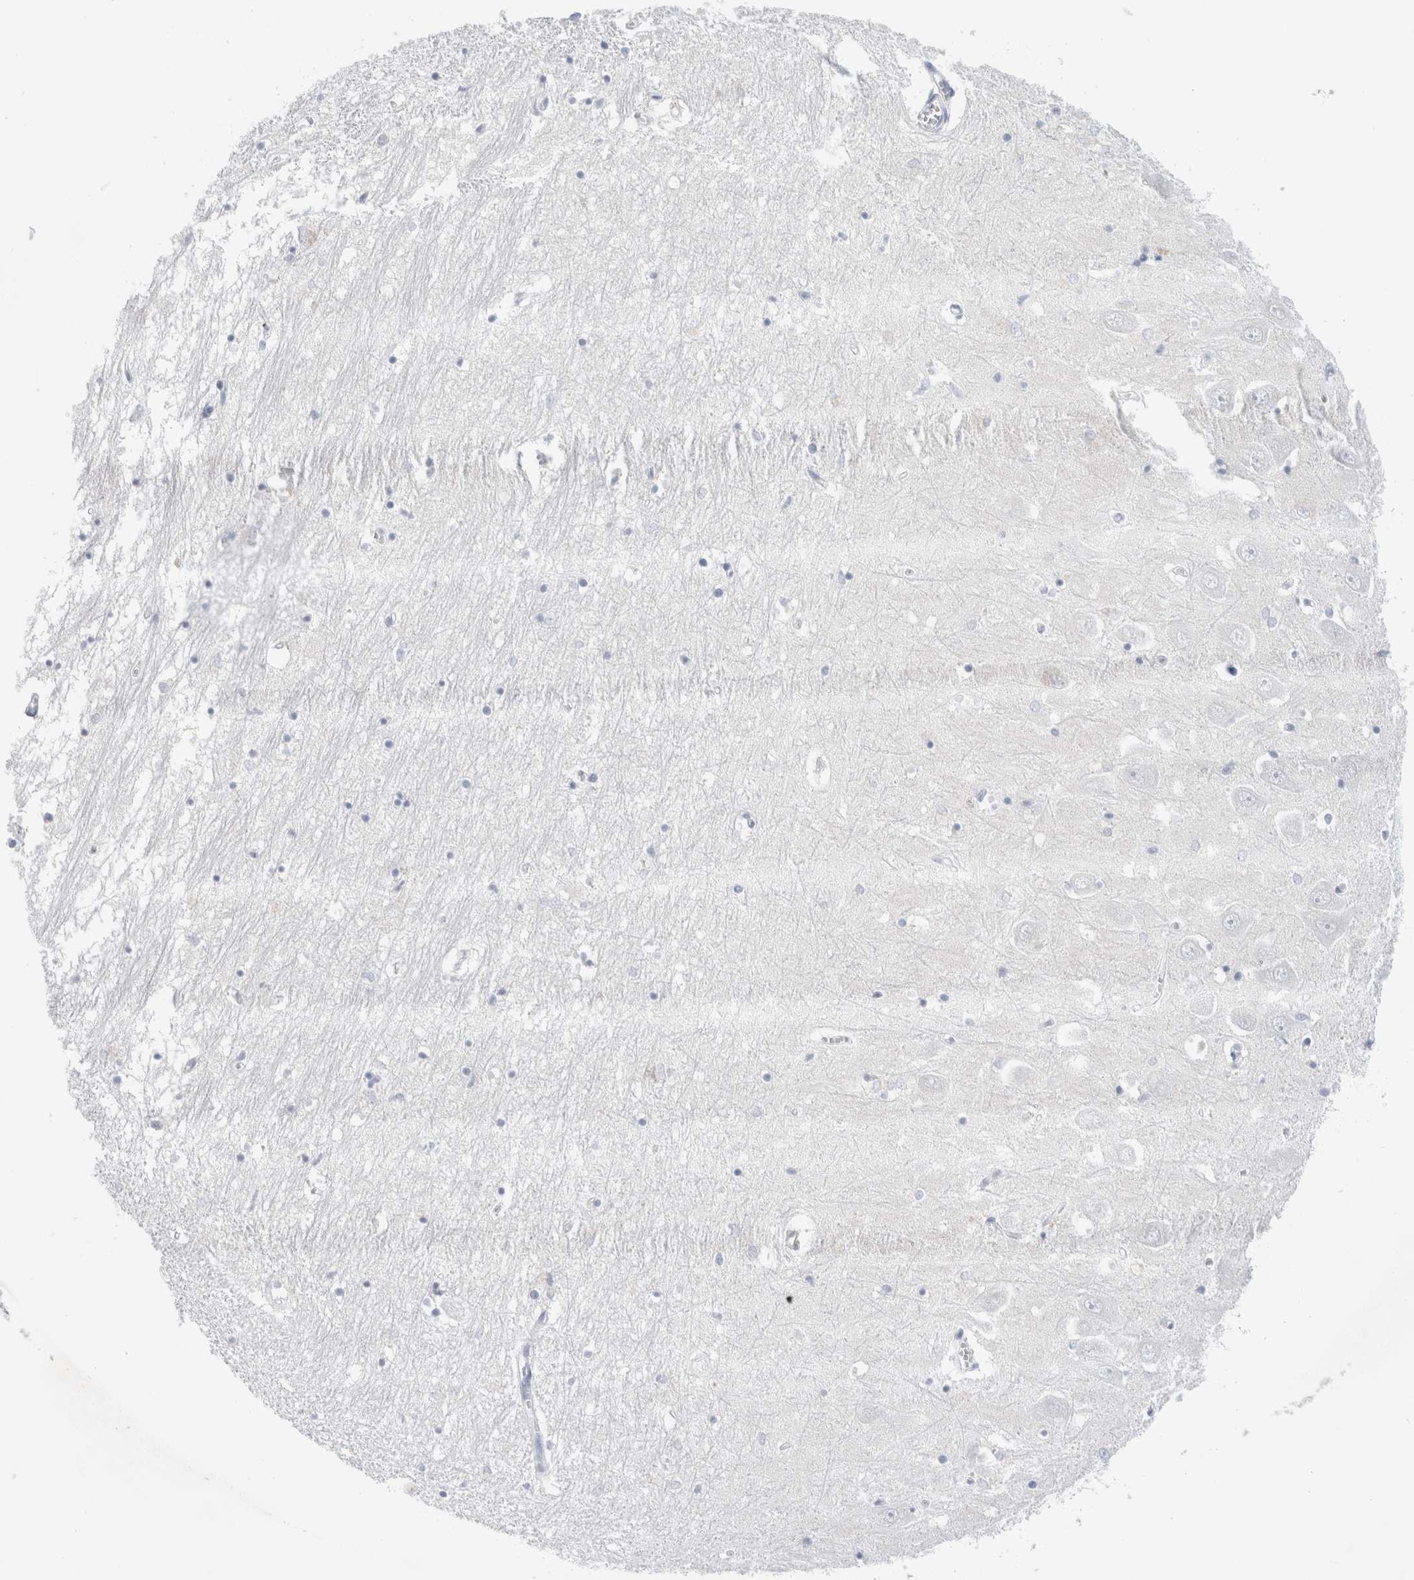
{"staining": {"intensity": "negative", "quantity": "none", "location": "none"}, "tissue": "hippocampus", "cell_type": "Glial cells", "image_type": "normal", "snomed": [{"axis": "morphology", "description": "Normal tissue, NOS"}, {"axis": "topography", "description": "Hippocampus"}], "caption": "Immunohistochemistry micrograph of unremarkable hippocampus stained for a protein (brown), which demonstrates no positivity in glial cells. Nuclei are stained in blue.", "gene": "SLC22A12", "patient": {"sex": "male", "age": 70}}